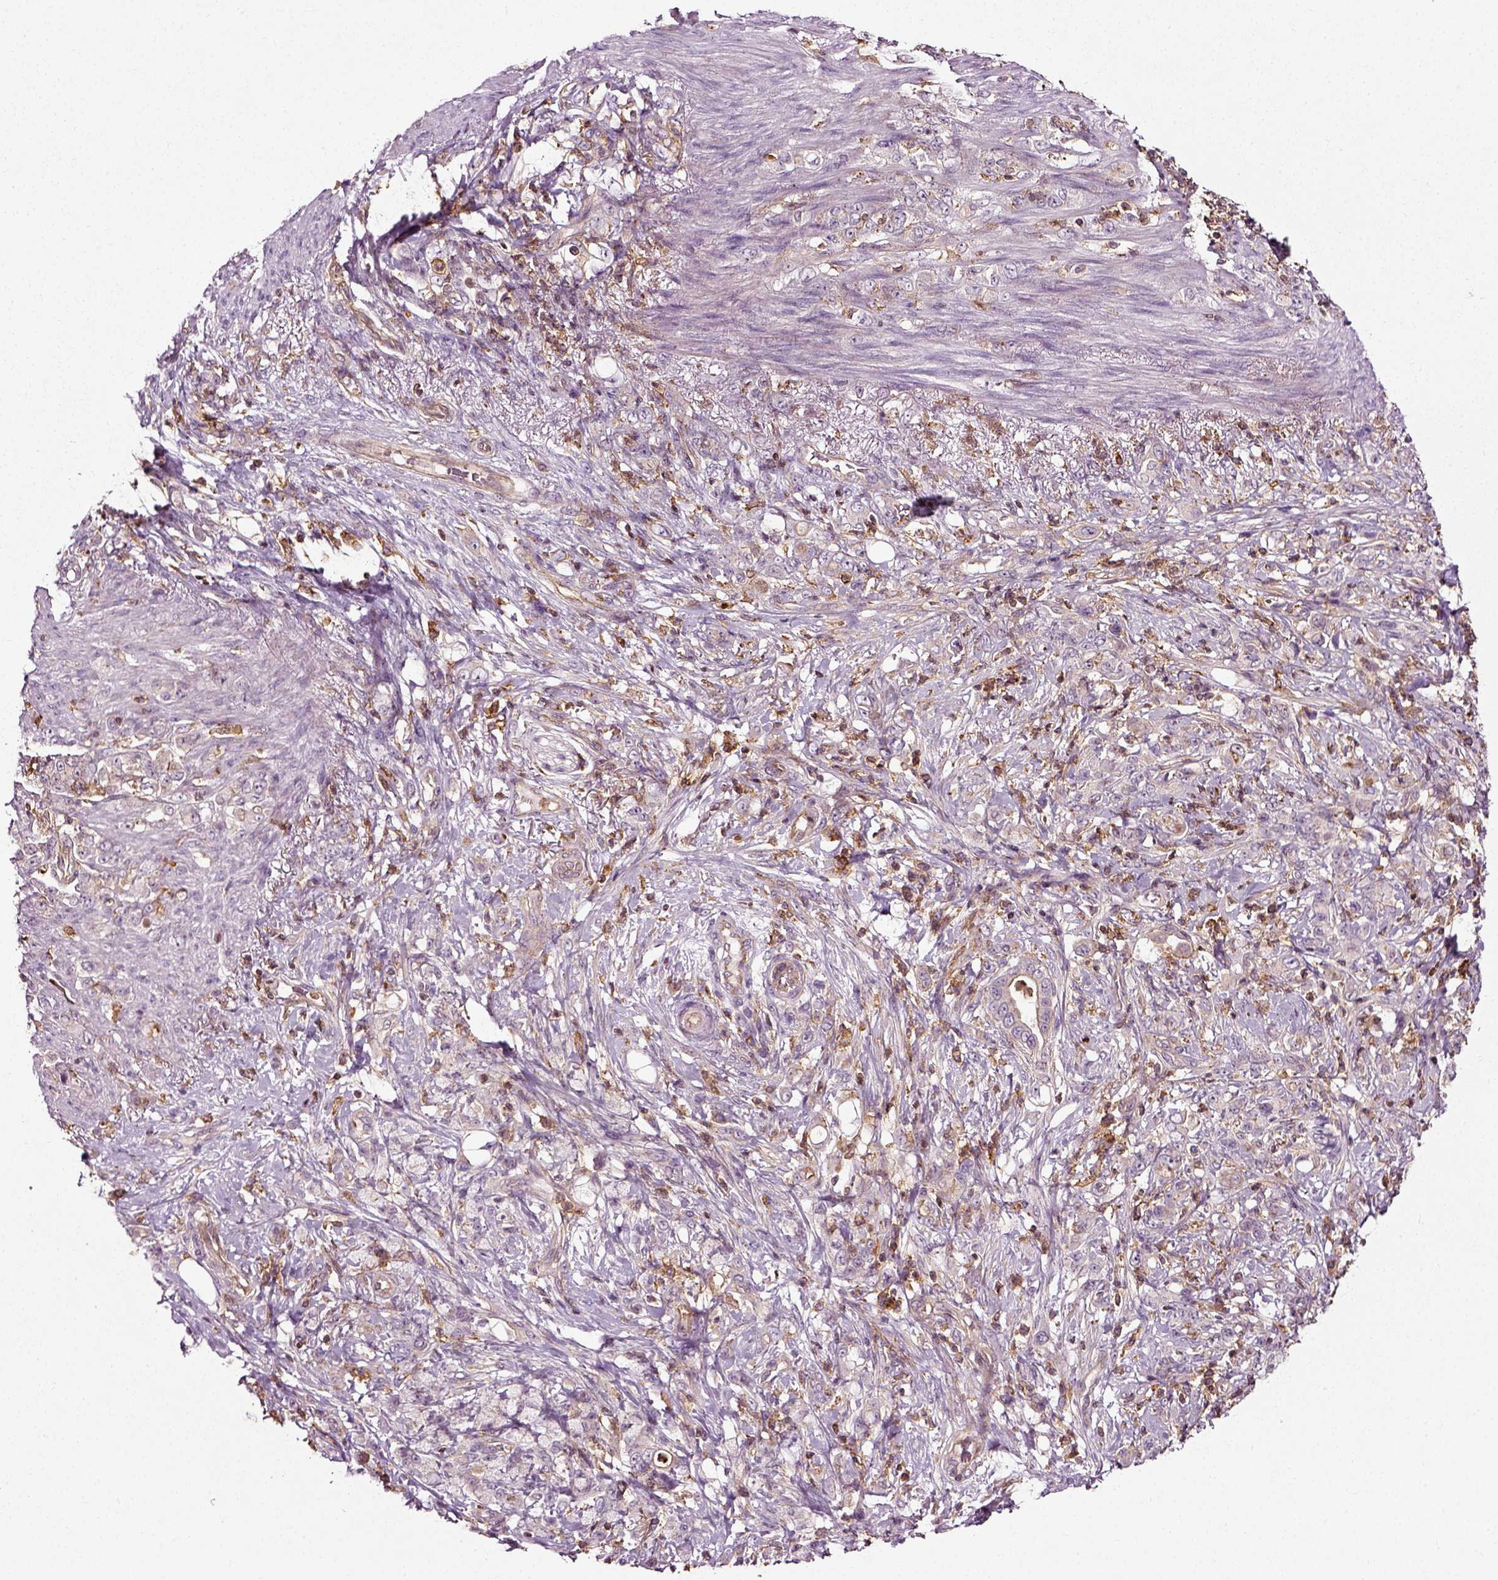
{"staining": {"intensity": "negative", "quantity": "none", "location": "none"}, "tissue": "stomach cancer", "cell_type": "Tumor cells", "image_type": "cancer", "snomed": [{"axis": "morphology", "description": "Adenocarcinoma, NOS"}, {"axis": "topography", "description": "Stomach"}], "caption": "IHC micrograph of human stomach cancer (adenocarcinoma) stained for a protein (brown), which demonstrates no expression in tumor cells. The staining was performed using DAB (3,3'-diaminobenzidine) to visualize the protein expression in brown, while the nuclei were stained in blue with hematoxylin (Magnification: 20x).", "gene": "RHOF", "patient": {"sex": "female", "age": 79}}